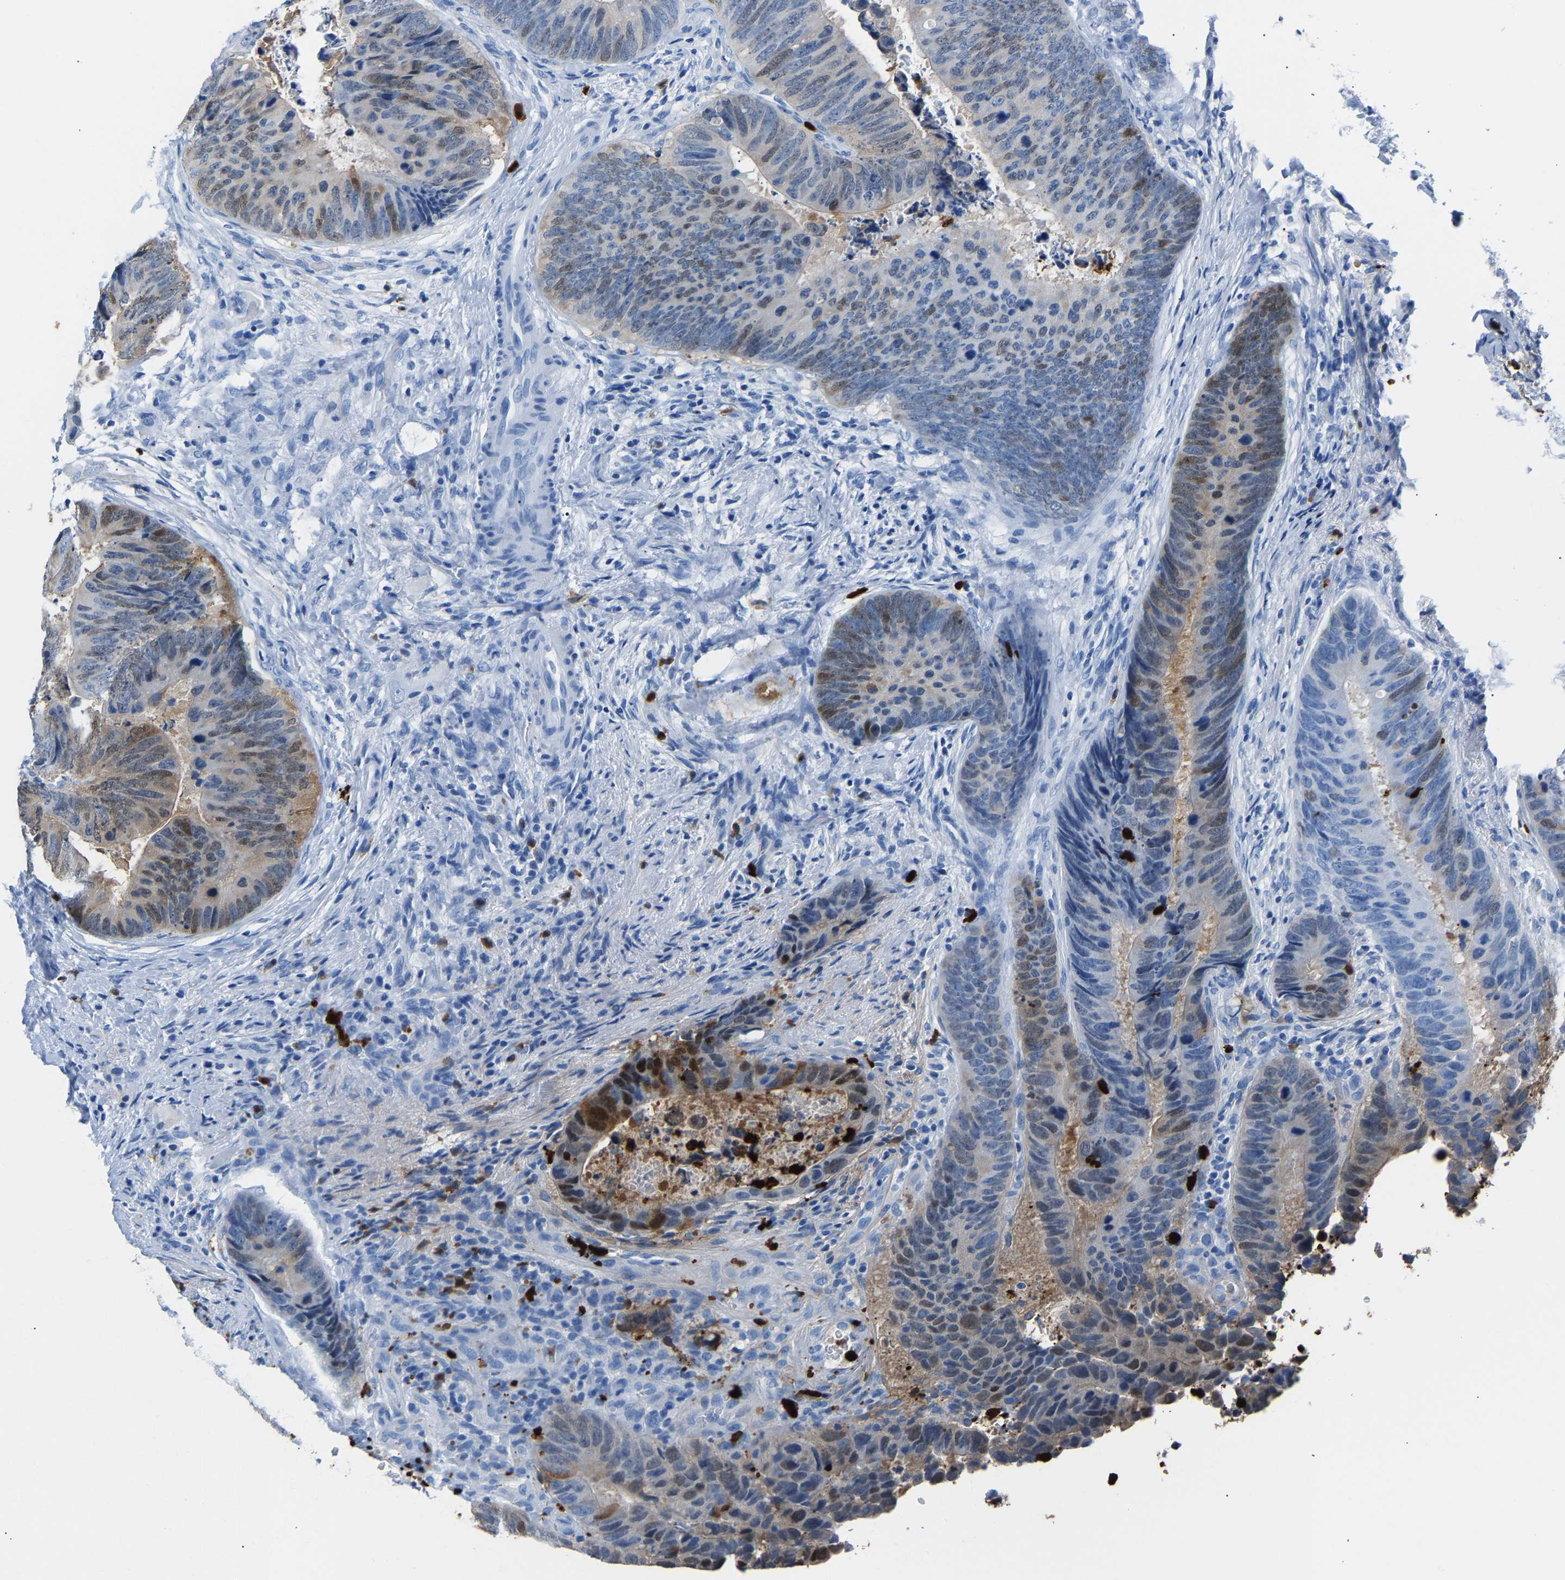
{"staining": {"intensity": "weak", "quantity": "25%-75%", "location": "cytoplasmic/membranous,nuclear"}, "tissue": "colorectal cancer", "cell_type": "Tumor cells", "image_type": "cancer", "snomed": [{"axis": "morphology", "description": "Adenocarcinoma, NOS"}, {"axis": "topography", "description": "Colon"}], "caption": "The immunohistochemical stain highlights weak cytoplasmic/membranous and nuclear staining in tumor cells of colorectal cancer (adenocarcinoma) tissue. Using DAB (brown) and hematoxylin (blue) stains, captured at high magnification using brightfield microscopy.", "gene": "S100P", "patient": {"sex": "male", "age": 56}}